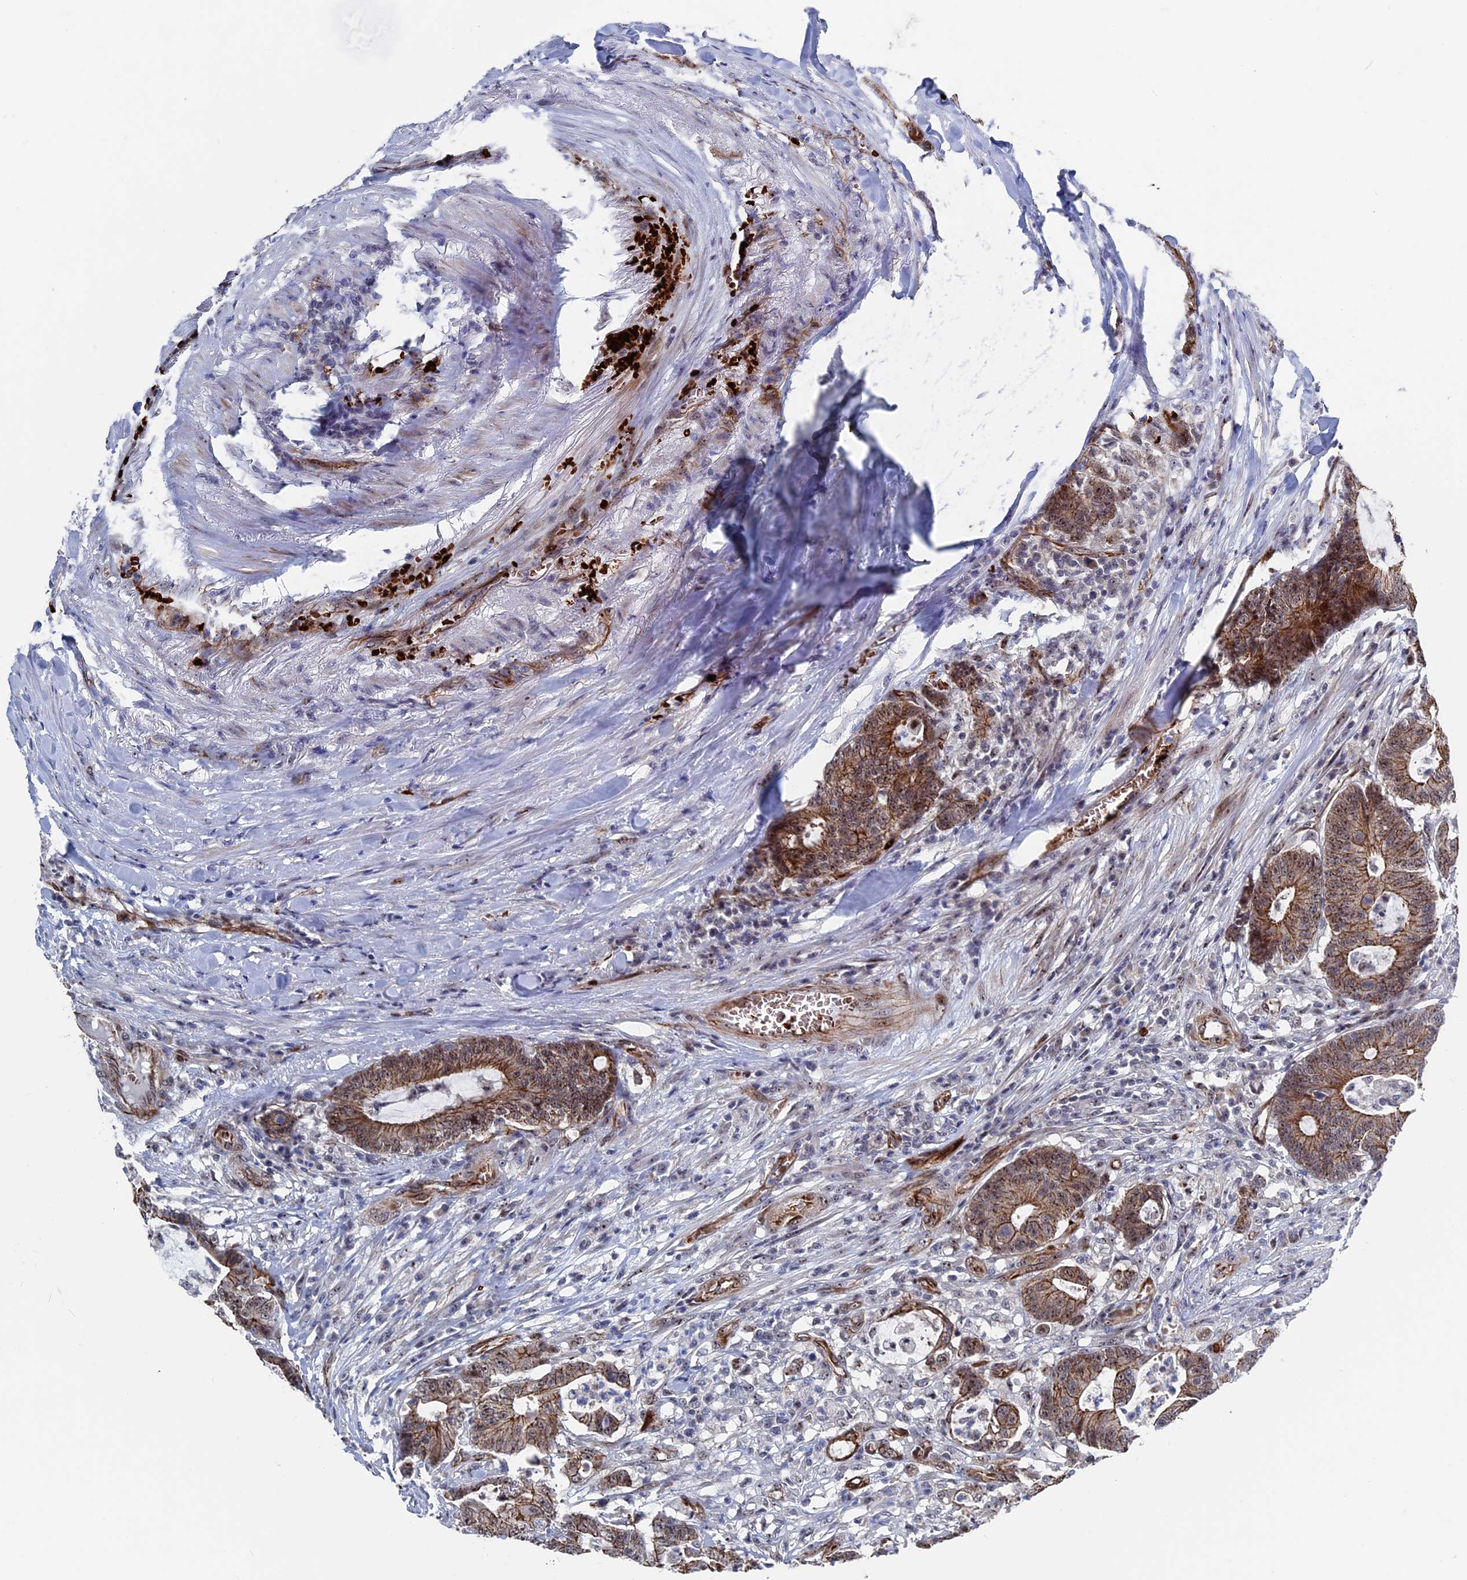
{"staining": {"intensity": "moderate", "quantity": ">75%", "location": "cytoplasmic/membranous,nuclear"}, "tissue": "colorectal cancer", "cell_type": "Tumor cells", "image_type": "cancer", "snomed": [{"axis": "morphology", "description": "Adenocarcinoma, NOS"}, {"axis": "topography", "description": "Colon"}], "caption": "Protein analysis of colorectal adenocarcinoma tissue reveals moderate cytoplasmic/membranous and nuclear positivity in about >75% of tumor cells.", "gene": "EXOSC9", "patient": {"sex": "female", "age": 84}}